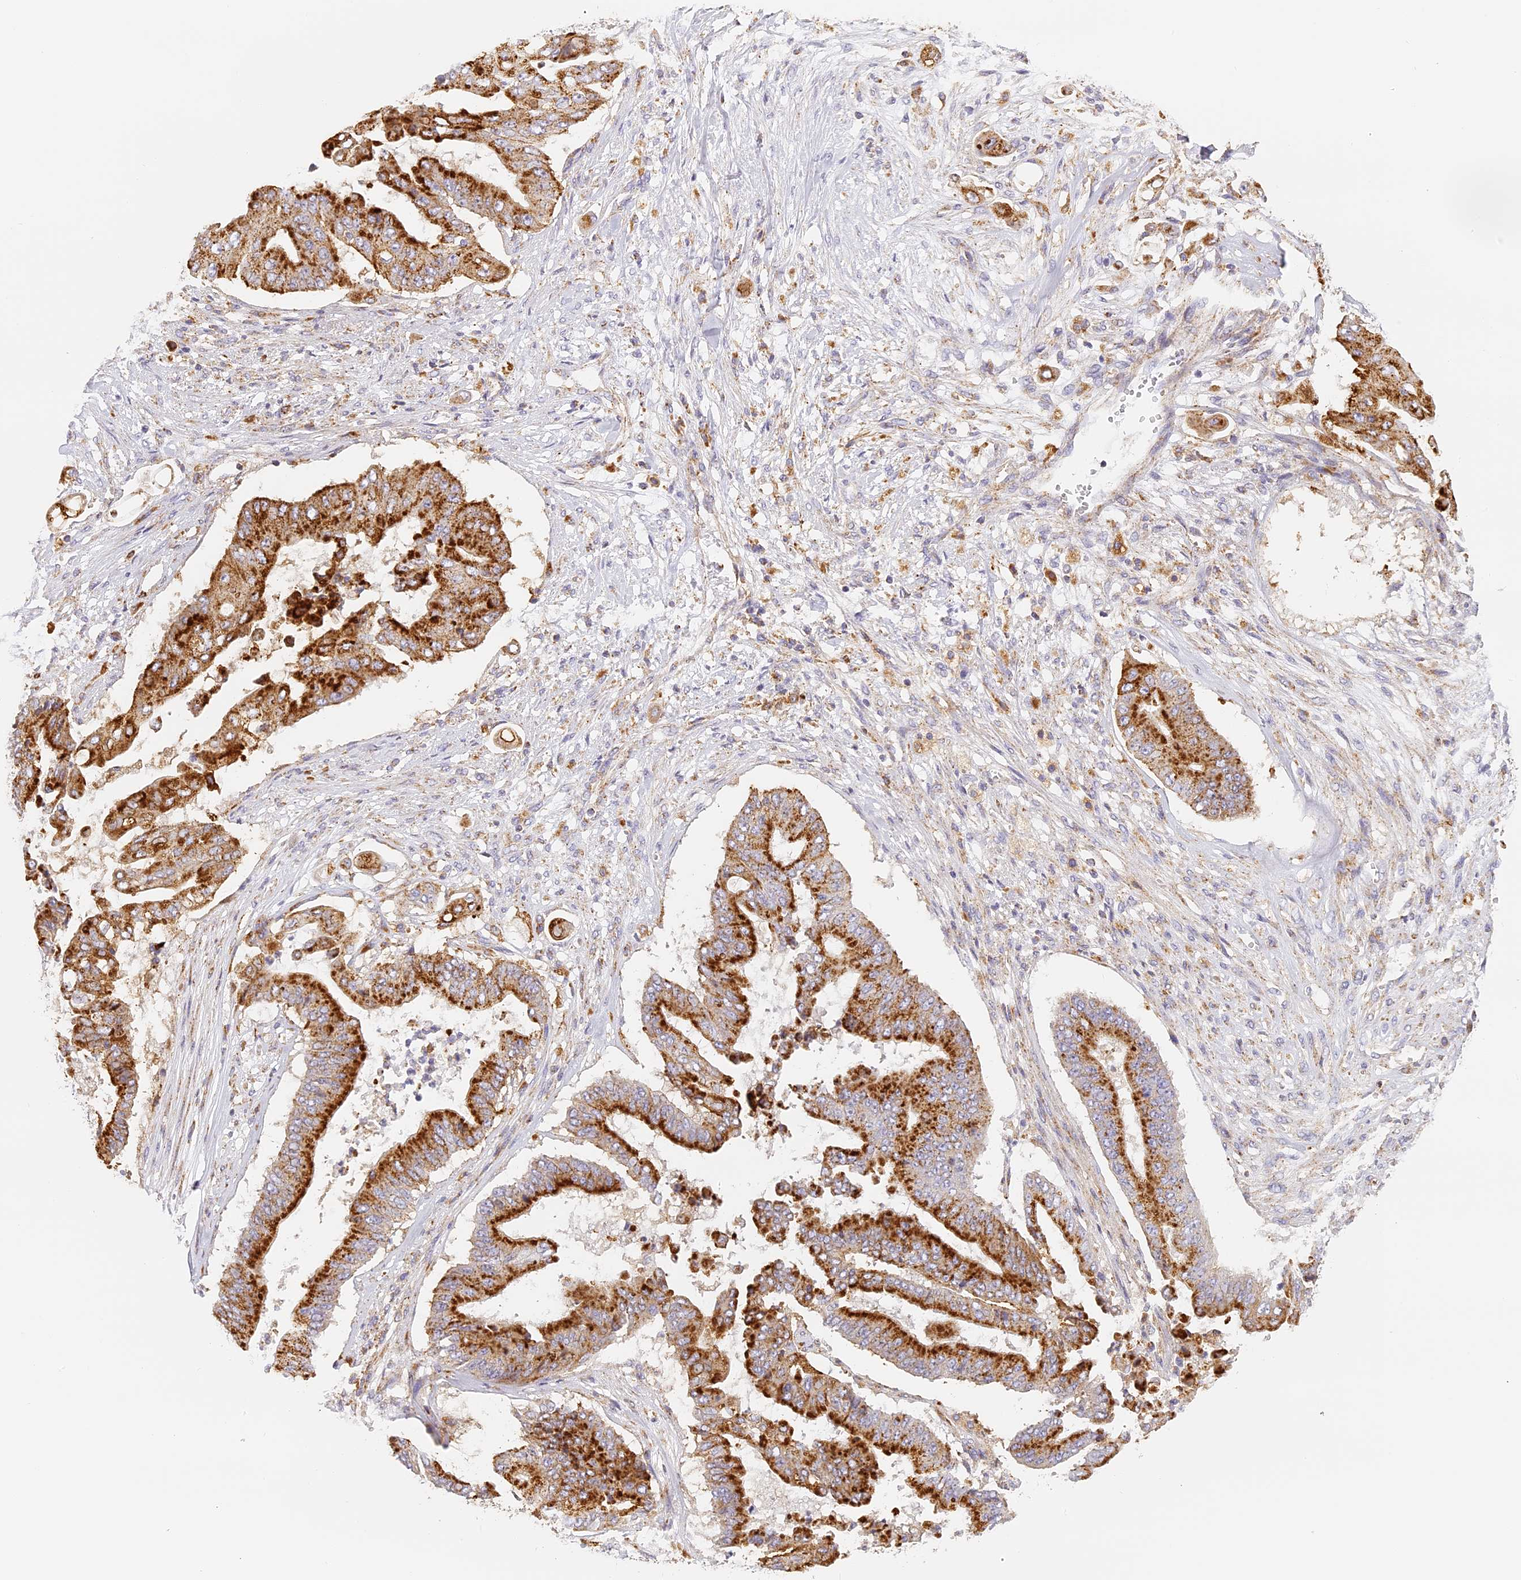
{"staining": {"intensity": "moderate", "quantity": ">75%", "location": "cytoplasmic/membranous"}, "tissue": "pancreatic cancer", "cell_type": "Tumor cells", "image_type": "cancer", "snomed": [{"axis": "morphology", "description": "Adenocarcinoma, NOS"}, {"axis": "topography", "description": "Pancreas"}], "caption": "Pancreatic cancer stained with a protein marker shows moderate staining in tumor cells.", "gene": "LAMP2", "patient": {"sex": "female", "age": 77}}